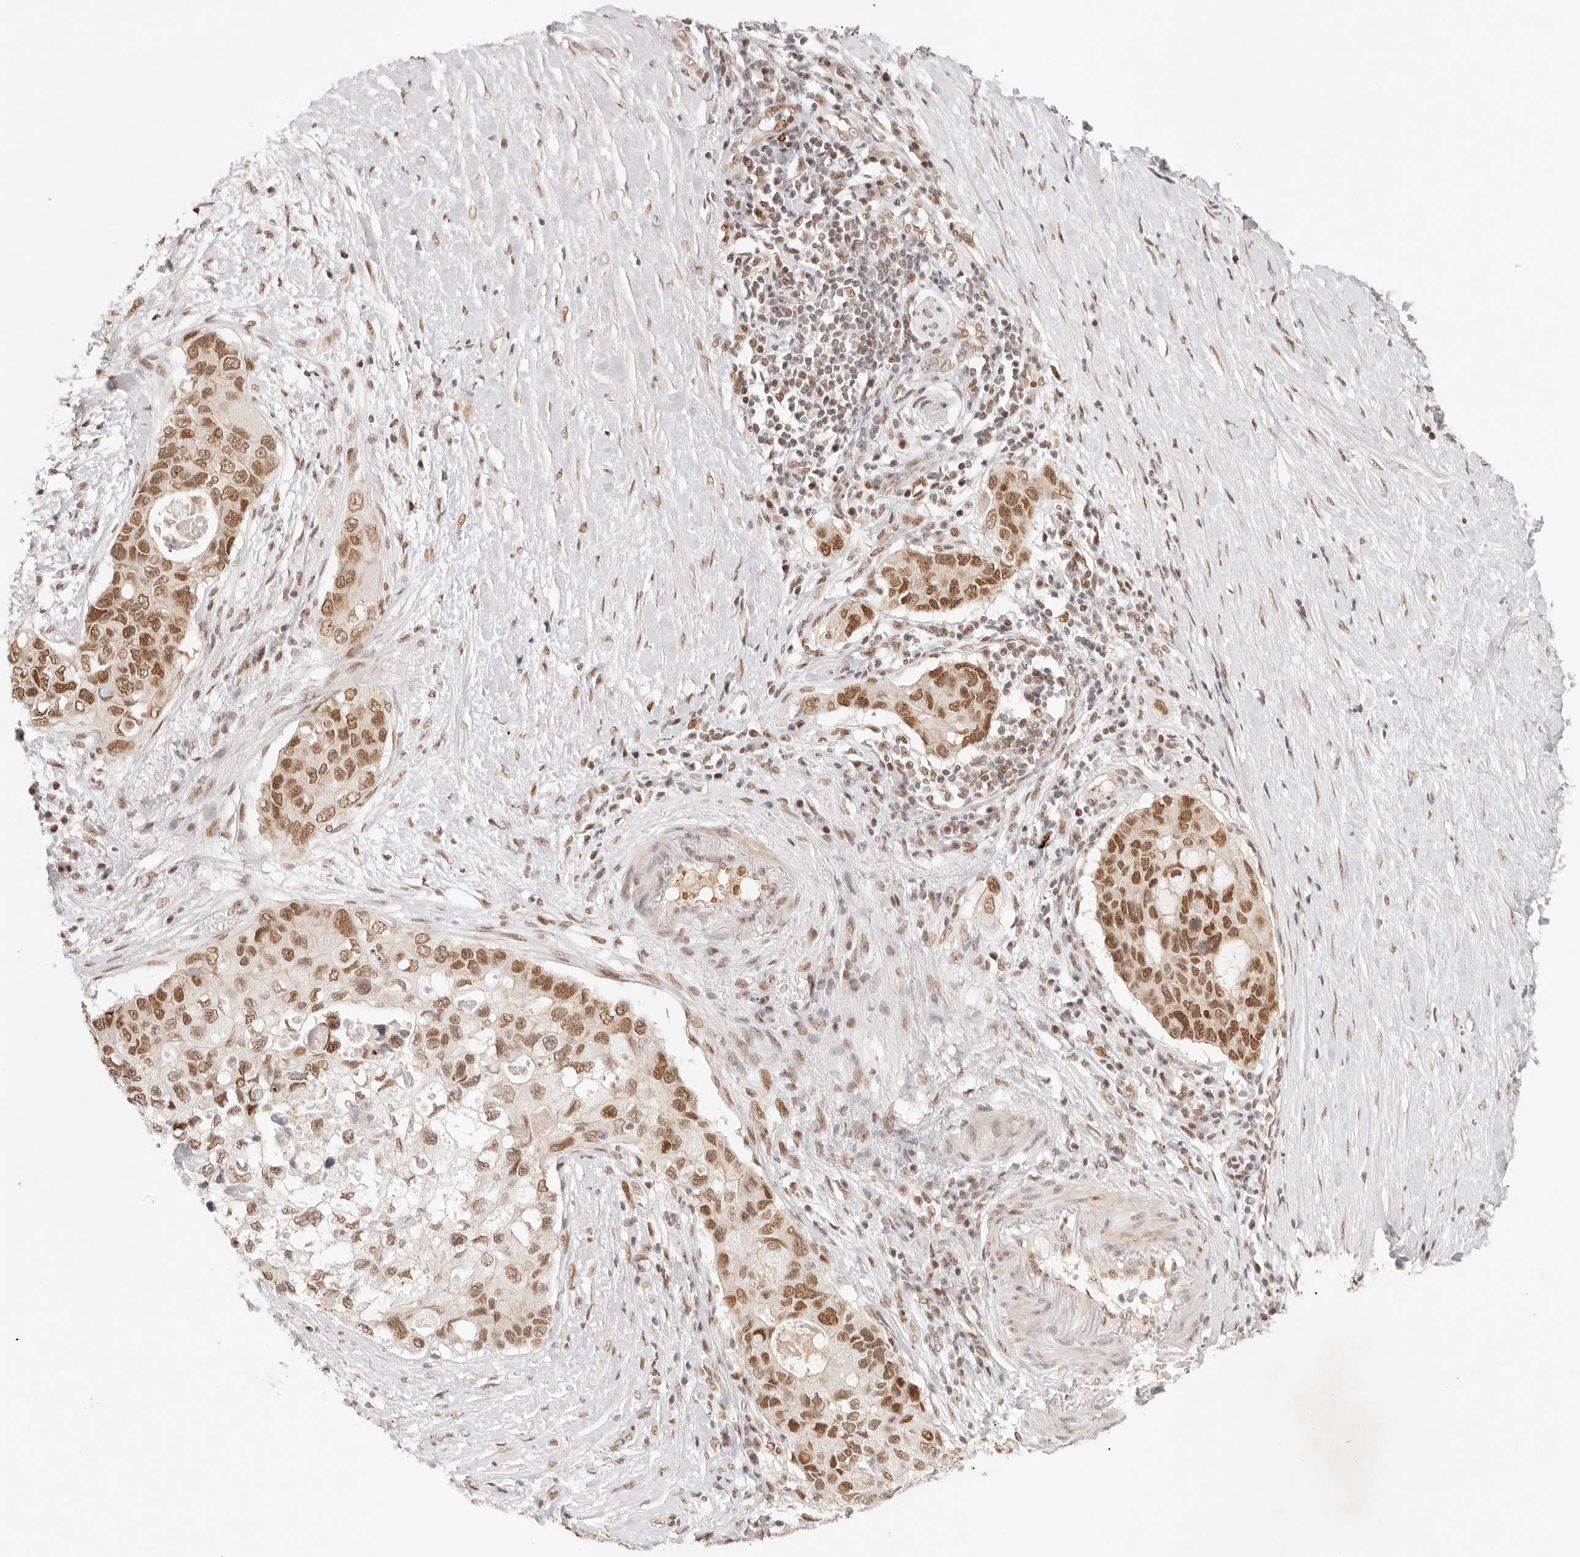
{"staining": {"intensity": "strong", "quantity": ">75%", "location": "nuclear"}, "tissue": "pancreatic cancer", "cell_type": "Tumor cells", "image_type": "cancer", "snomed": [{"axis": "morphology", "description": "Adenocarcinoma, NOS"}, {"axis": "topography", "description": "Pancreas"}], "caption": "Human pancreatic adenocarcinoma stained with a protein marker exhibits strong staining in tumor cells.", "gene": "HOXC5", "patient": {"sex": "female", "age": 56}}